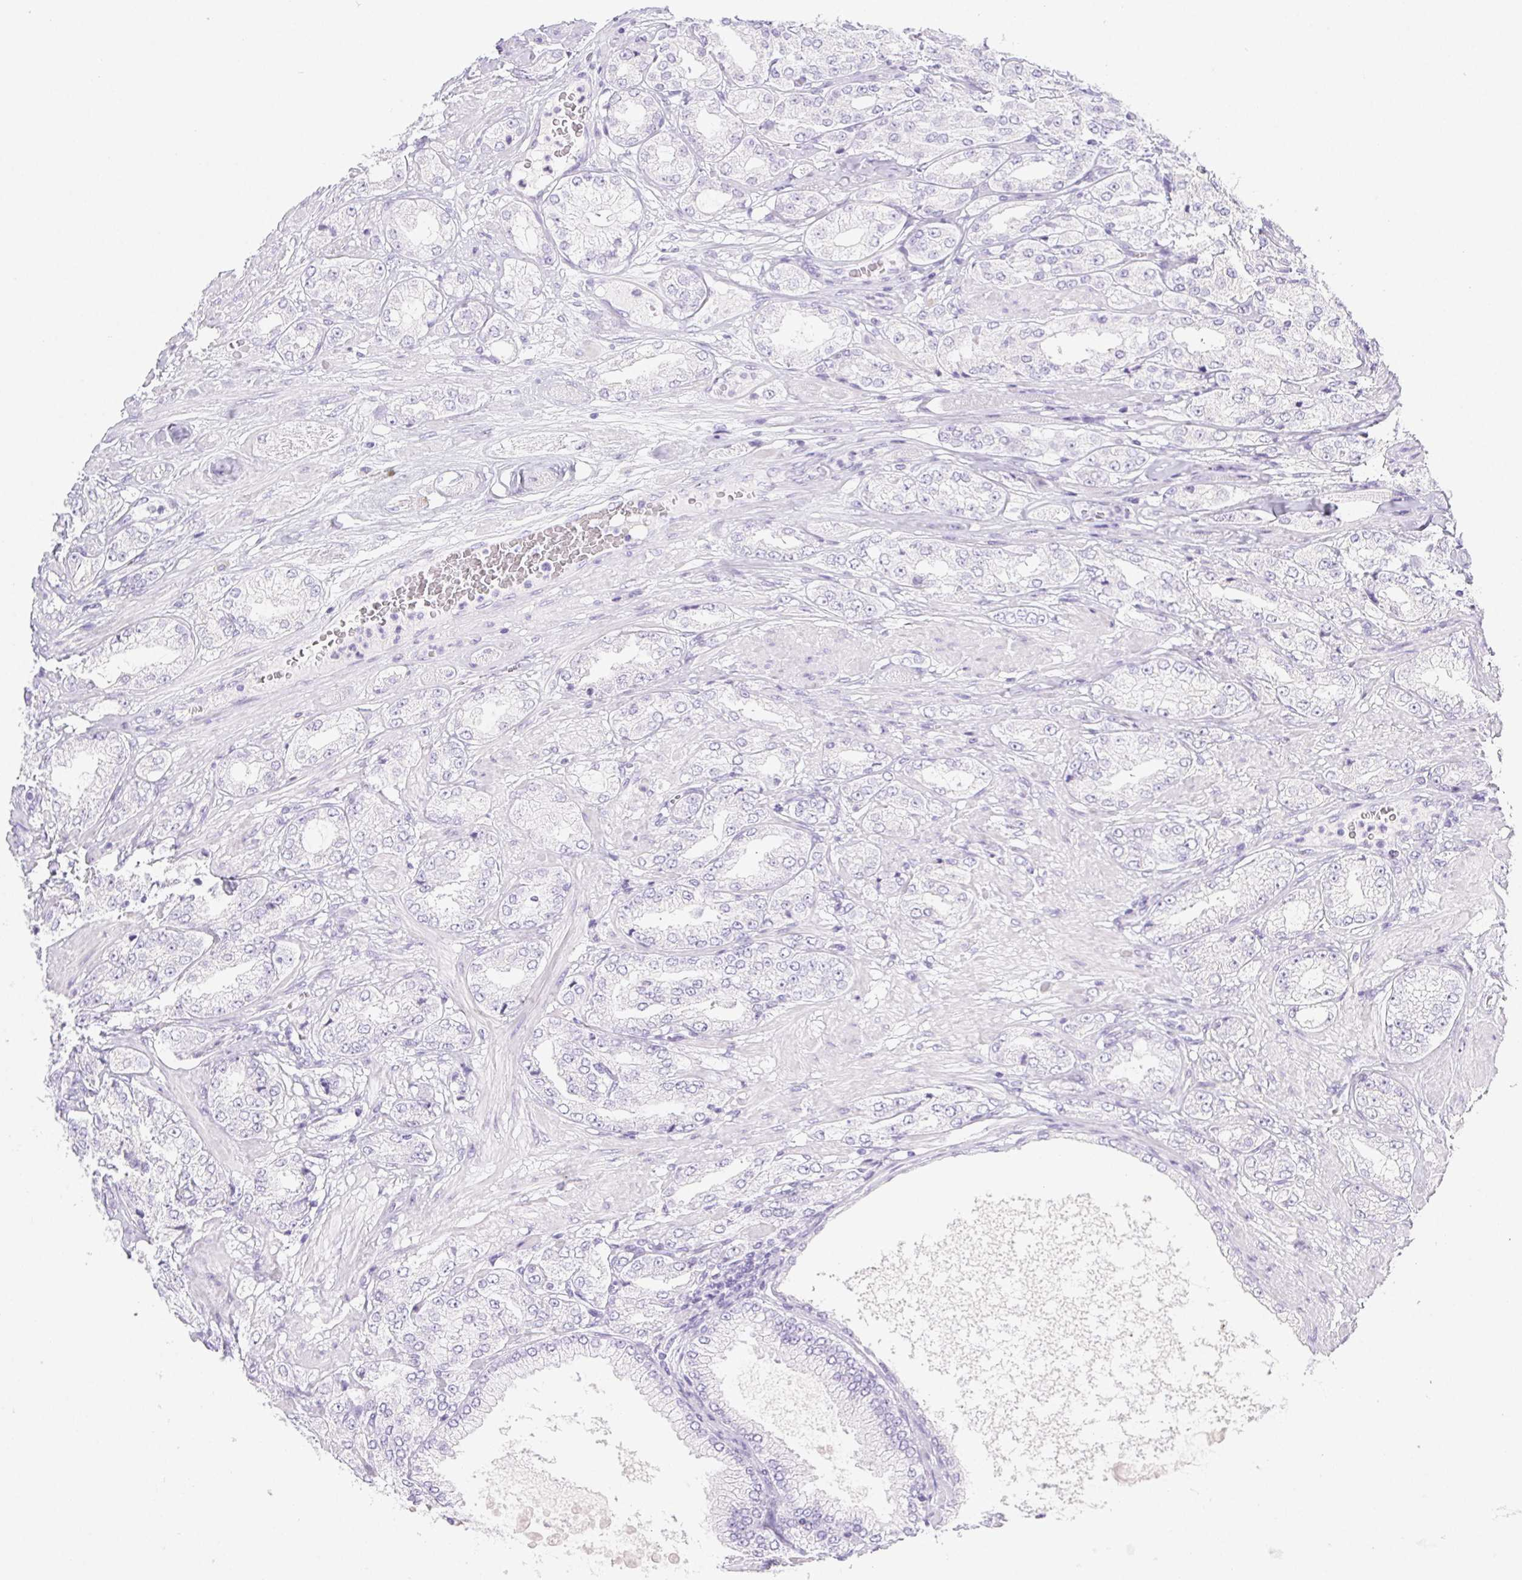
{"staining": {"intensity": "negative", "quantity": "none", "location": "none"}, "tissue": "prostate cancer", "cell_type": "Tumor cells", "image_type": "cancer", "snomed": [{"axis": "morphology", "description": "Adenocarcinoma, High grade"}, {"axis": "topography", "description": "Prostate"}], "caption": "Prostate cancer stained for a protein using IHC demonstrates no positivity tumor cells.", "gene": "PNLIP", "patient": {"sex": "male", "age": 68}}